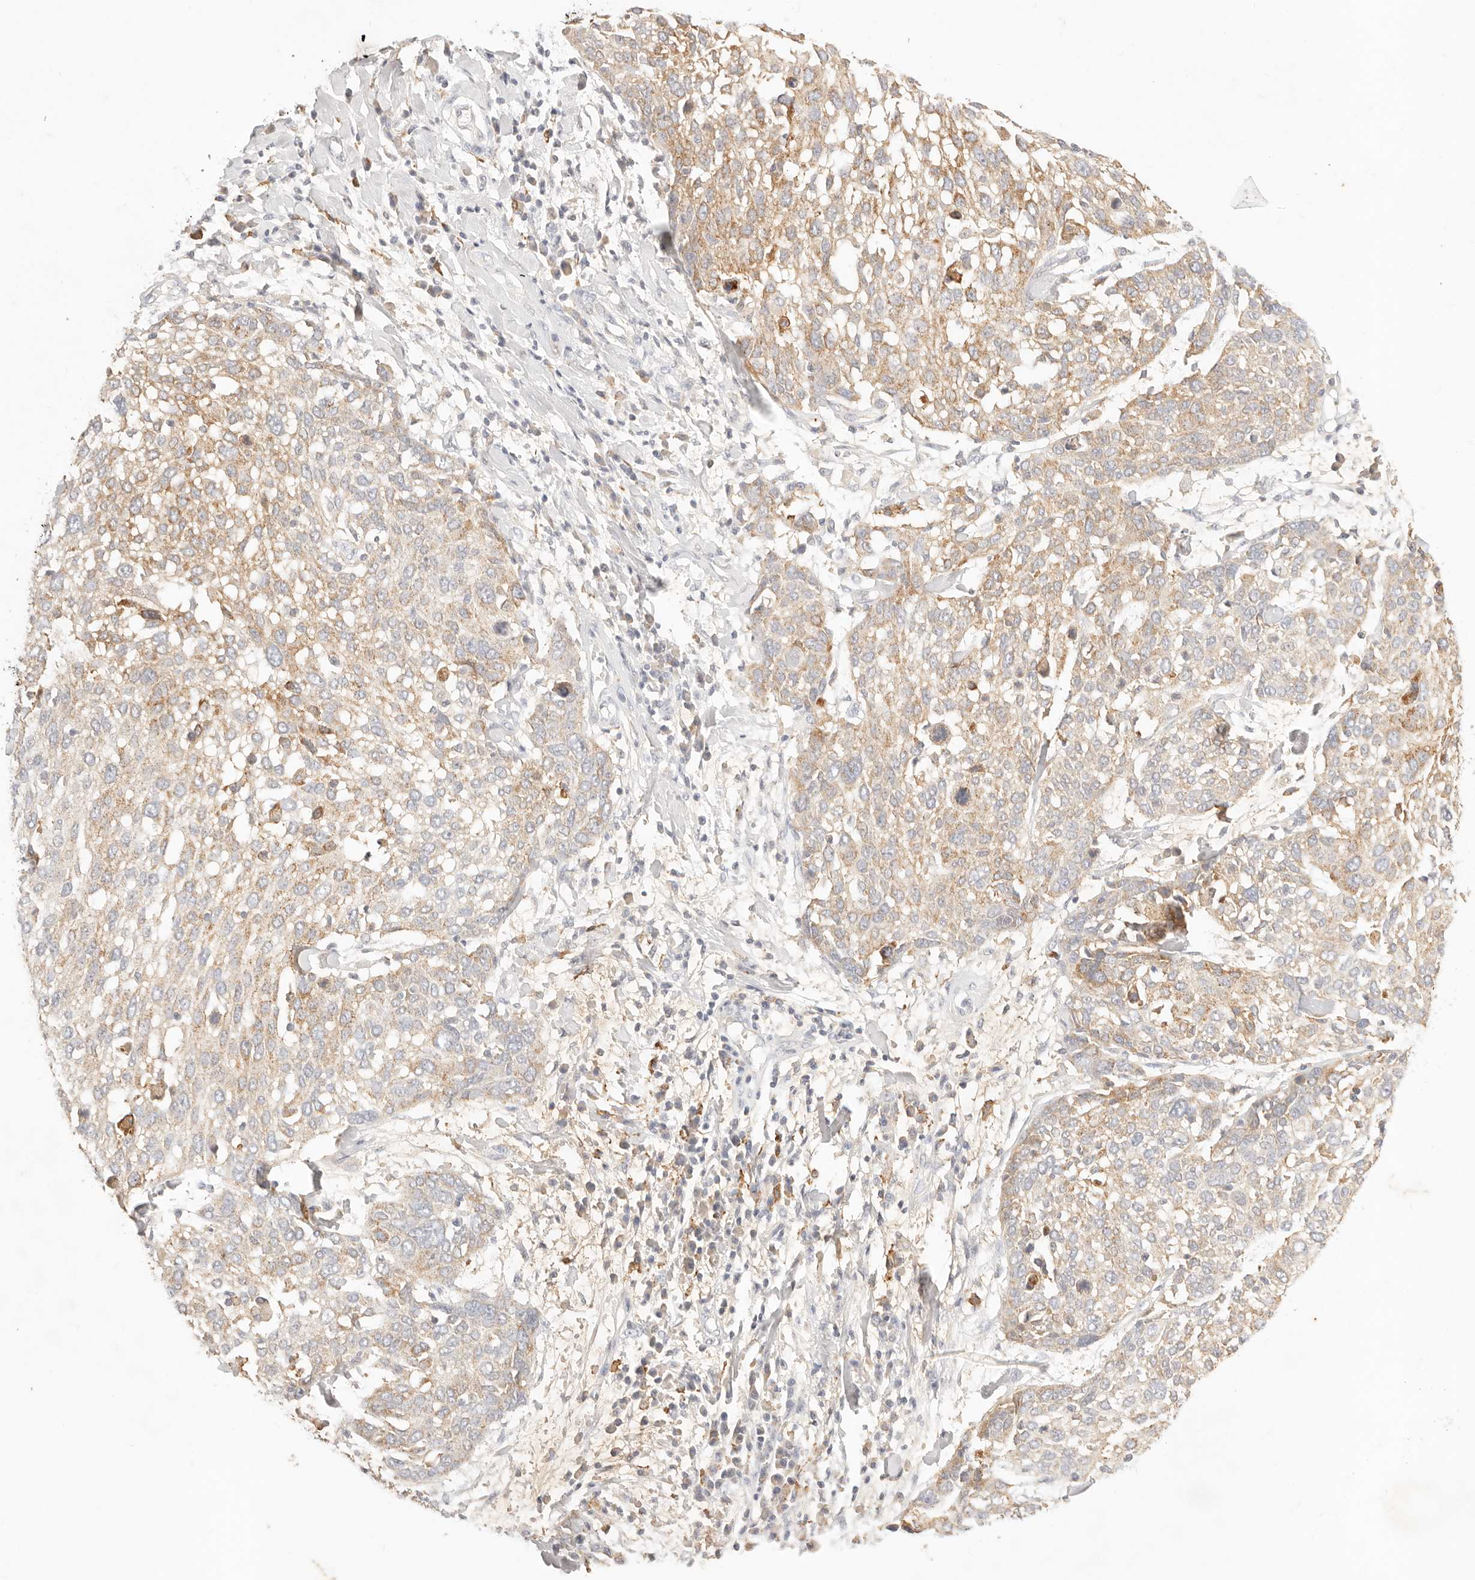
{"staining": {"intensity": "moderate", "quantity": ">75%", "location": "cytoplasmic/membranous"}, "tissue": "lung cancer", "cell_type": "Tumor cells", "image_type": "cancer", "snomed": [{"axis": "morphology", "description": "Squamous cell carcinoma, NOS"}, {"axis": "topography", "description": "Lung"}], "caption": "IHC micrograph of human squamous cell carcinoma (lung) stained for a protein (brown), which reveals medium levels of moderate cytoplasmic/membranous staining in about >75% of tumor cells.", "gene": "HK2", "patient": {"sex": "male", "age": 65}}